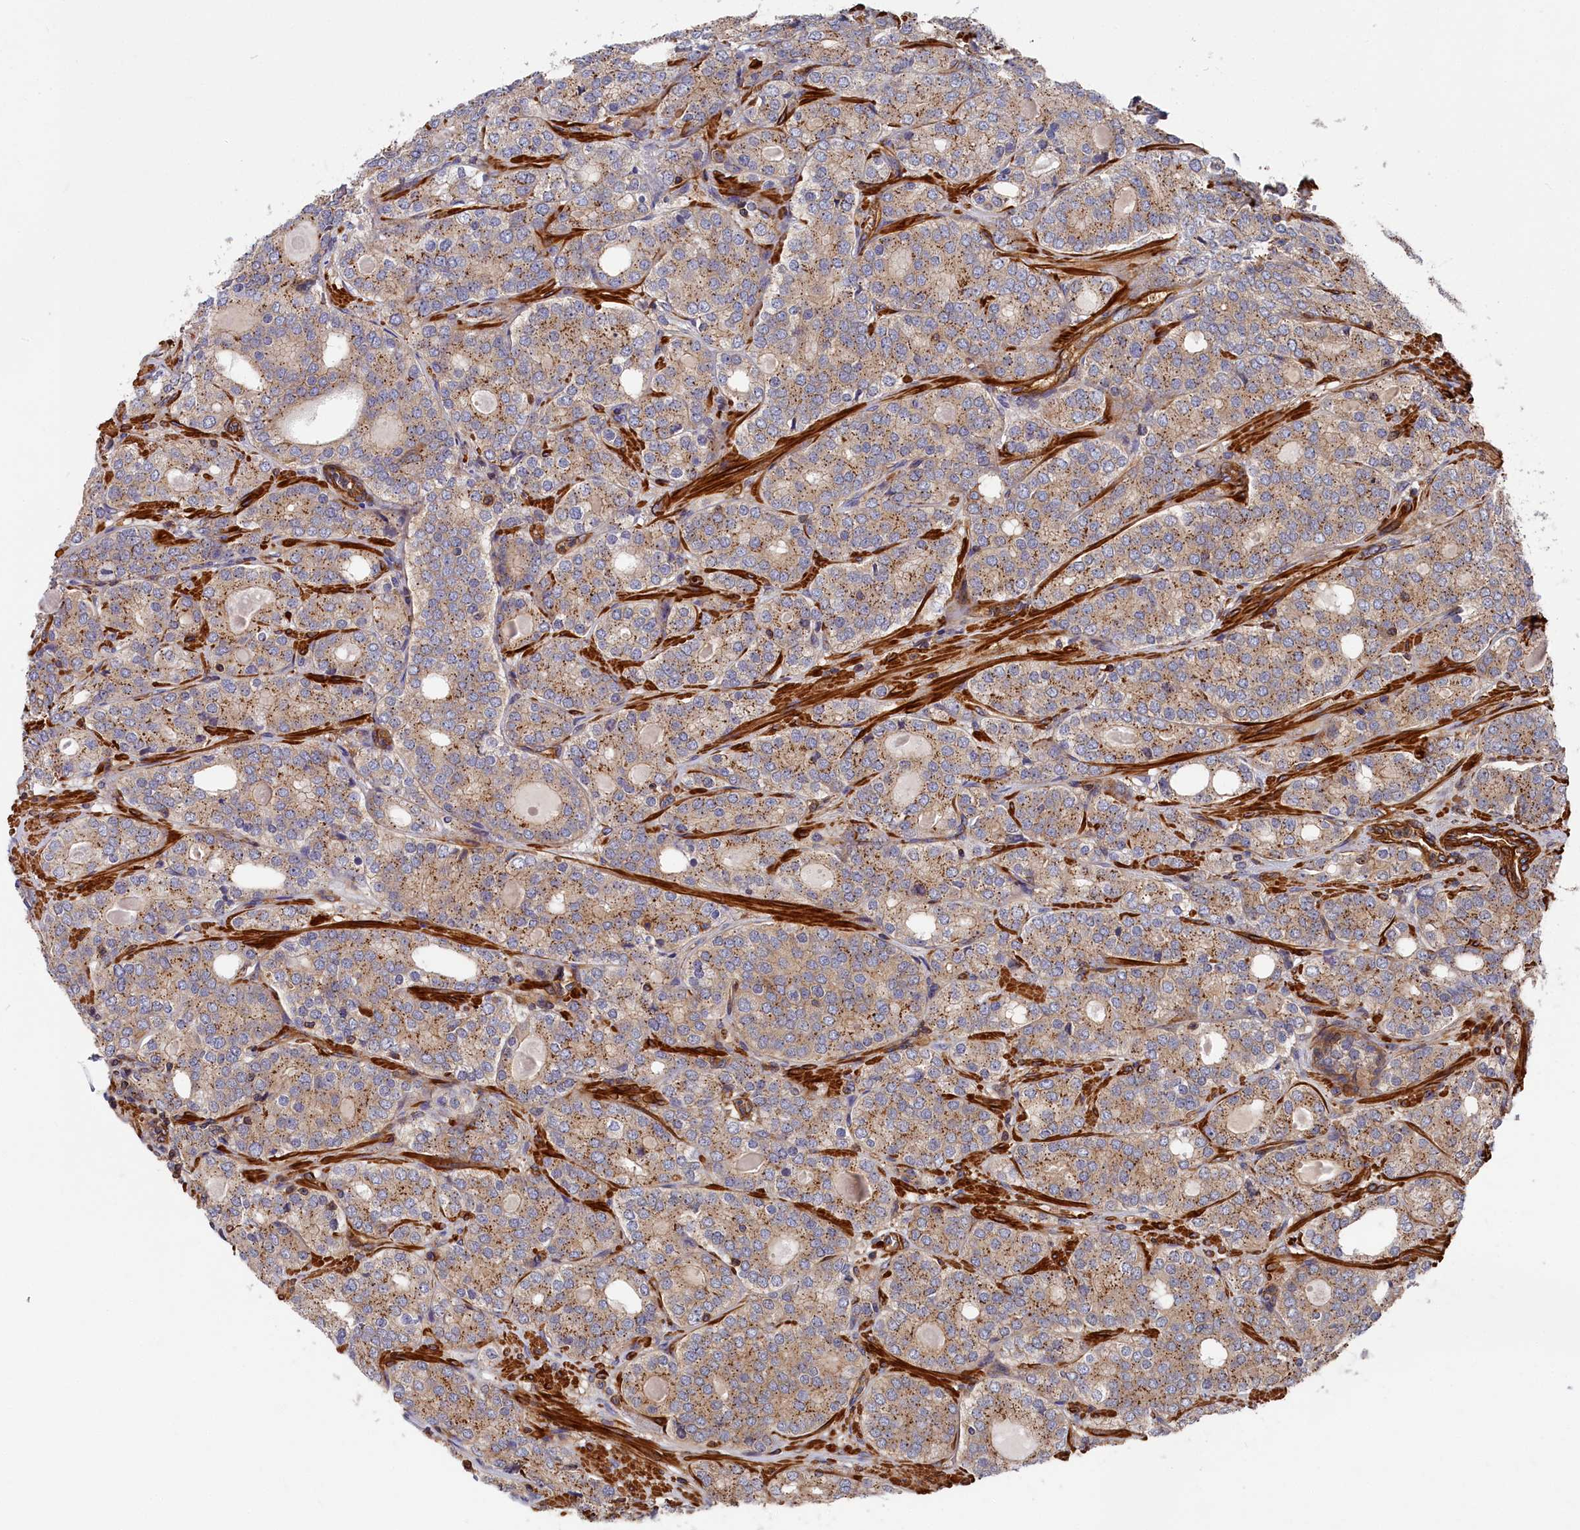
{"staining": {"intensity": "moderate", "quantity": ">75%", "location": "cytoplasmic/membranous"}, "tissue": "prostate cancer", "cell_type": "Tumor cells", "image_type": "cancer", "snomed": [{"axis": "morphology", "description": "Adenocarcinoma, High grade"}, {"axis": "topography", "description": "Prostate"}], "caption": "About >75% of tumor cells in human prostate cancer (adenocarcinoma (high-grade)) display moderate cytoplasmic/membranous protein positivity as visualized by brown immunohistochemical staining.", "gene": "LDHD", "patient": {"sex": "male", "age": 64}}